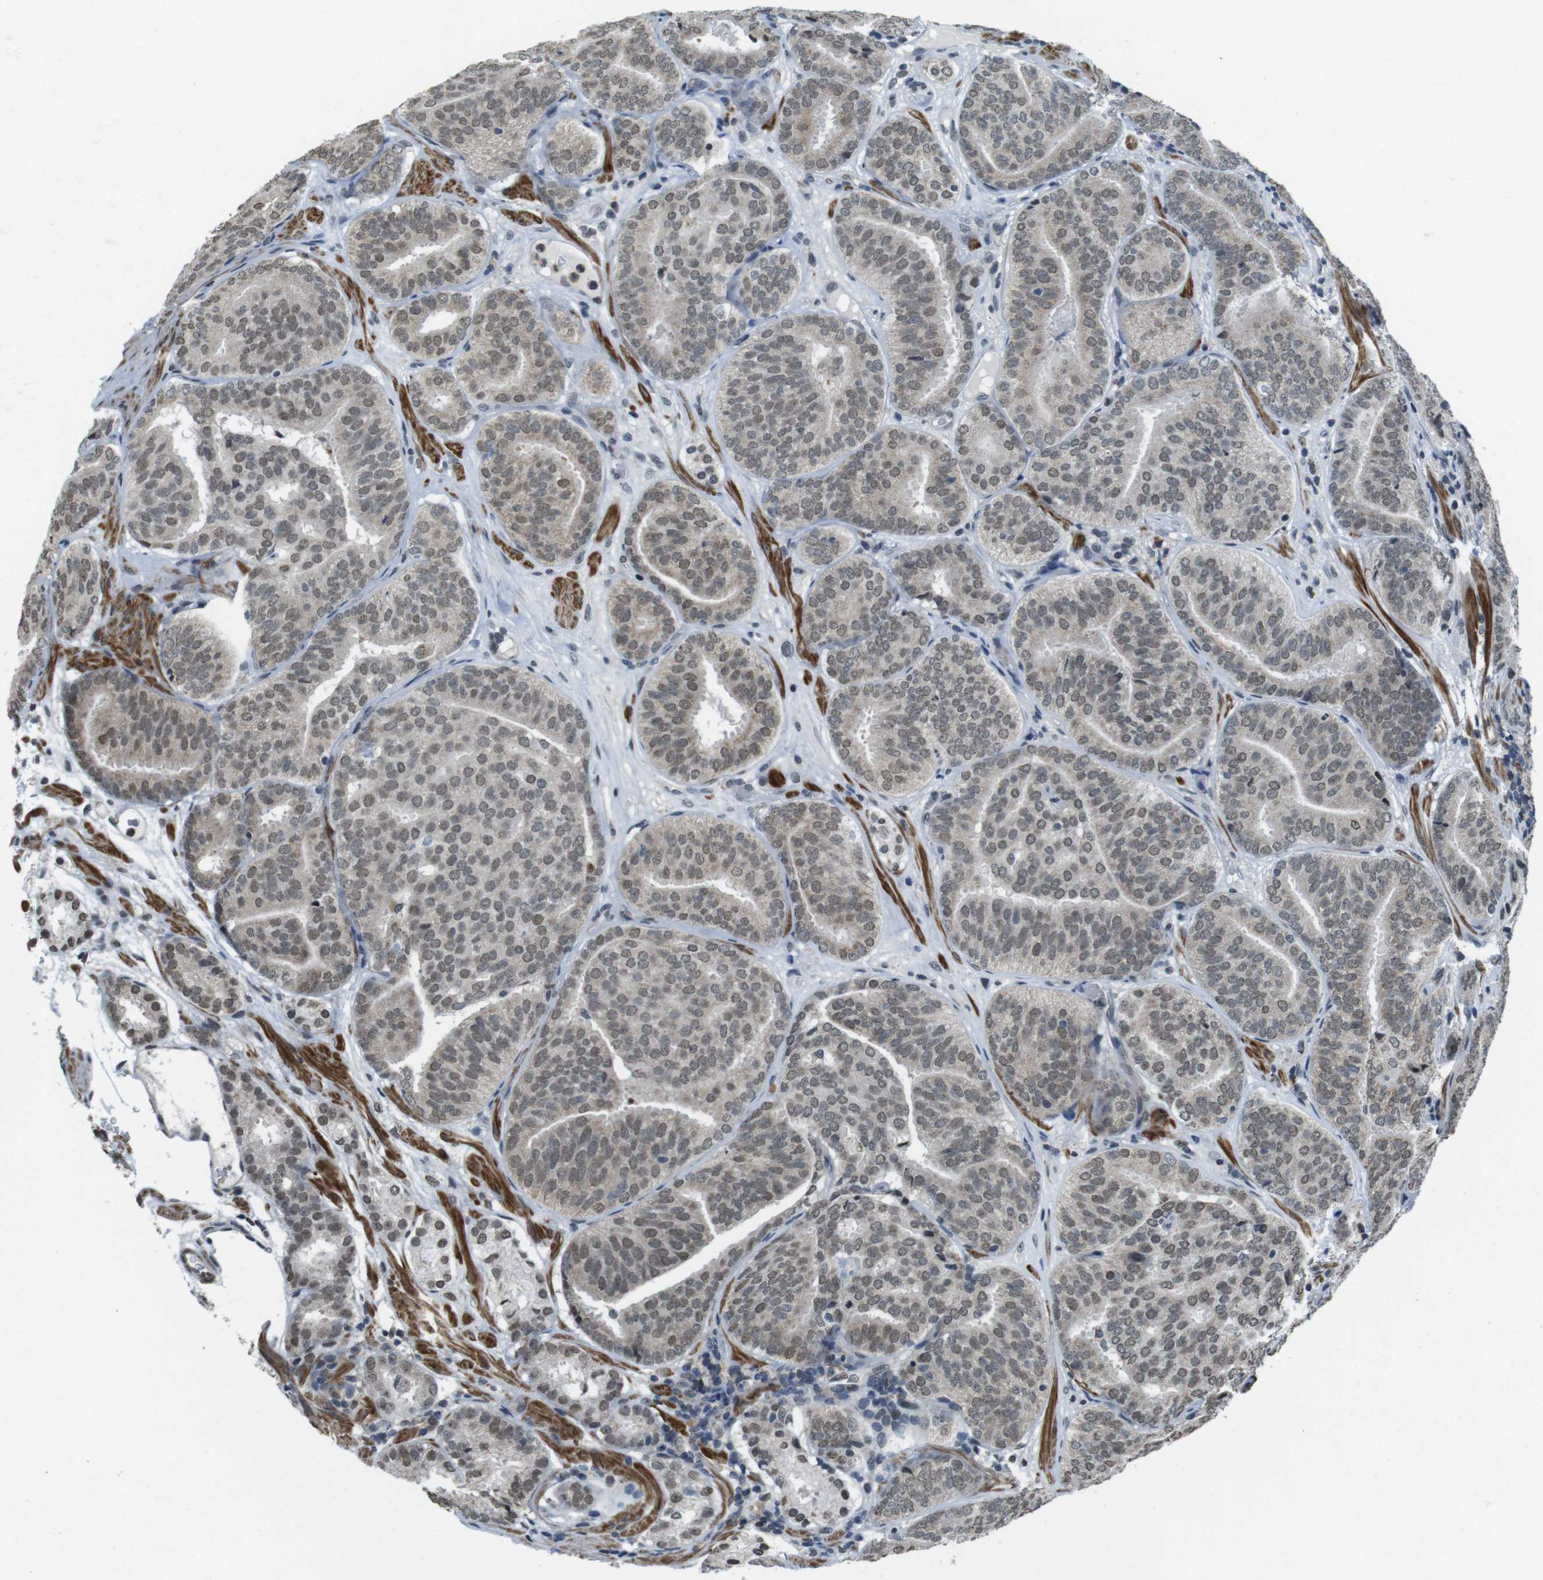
{"staining": {"intensity": "weak", "quantity": "25%-75%", "location": "nuclear"}, "tissue": "prostate cancer", "cell_type": "Tumor cells", "image_type": "cancer", "snomed": [{"axis": "morphology", "description": "Adenocarcinoma, Low grade"}, {"axis": "topography", "description": "Prostate"}], "caption": "Immunohistochemical staining of prostate adenocarcinoma (low-grade) shows low levels of weak nuclear positivity in about 25%-75% of tumor cells.", "gene": "USP7", "patient": {"sex": "male", "age": 69}}